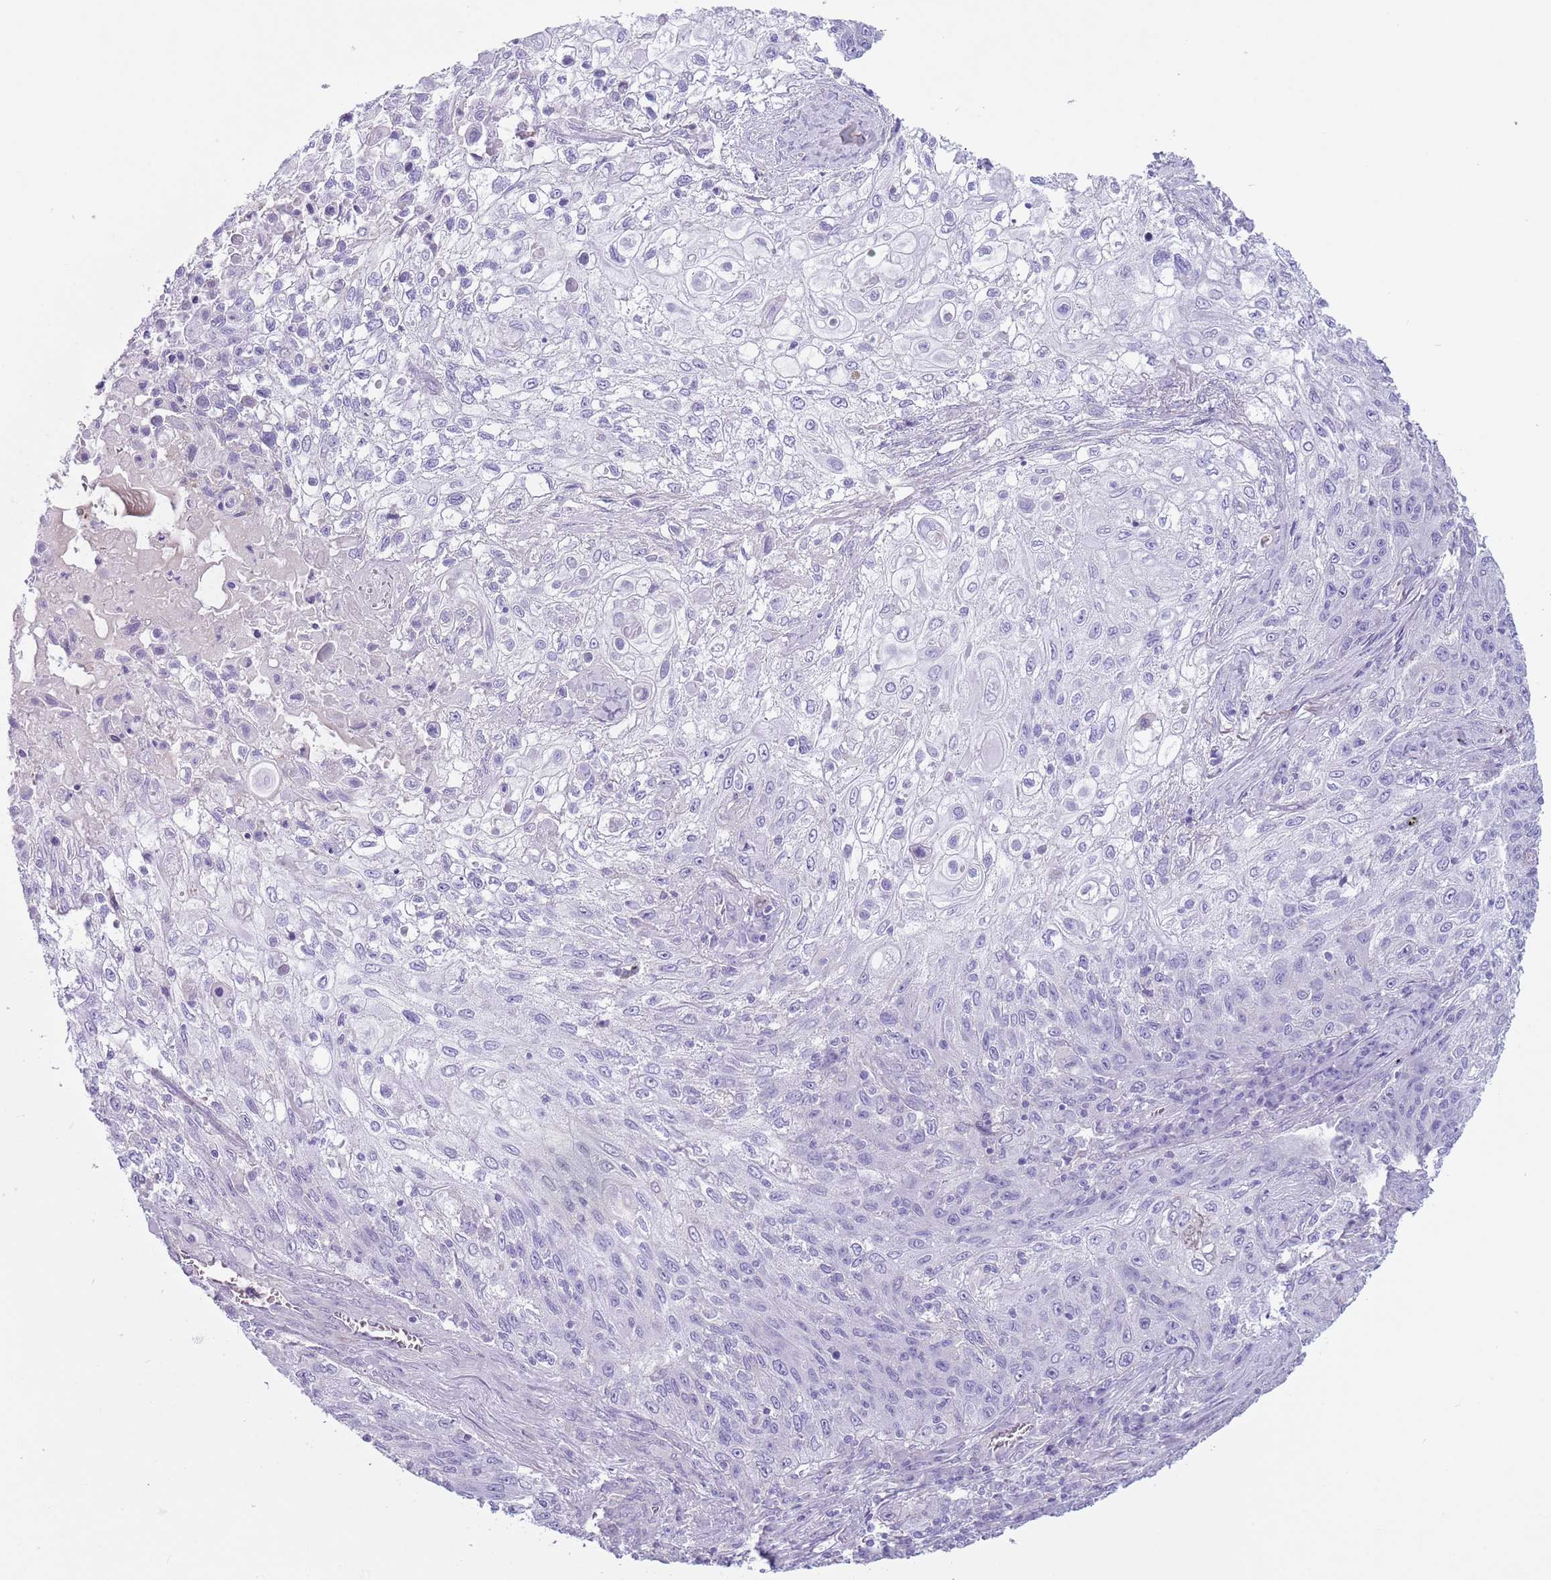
{"staining": {"intensity": "negative", "quantity": "none", "location": "none"}, "tissue": "lung cancer", "cell_type": "Tumor cells", "image_type": "cancer", "snomed": [{"axis": "morphology", "description": "Squamous cell carcinoma, NOS"}, {"axis": "topography", "description": "Lung"}], "caption": "Protein analysis of lung cancer displays no significant expression in tumor cells.", "gene": "RBP3", "patient": {"sex": "female", "age": 69}}